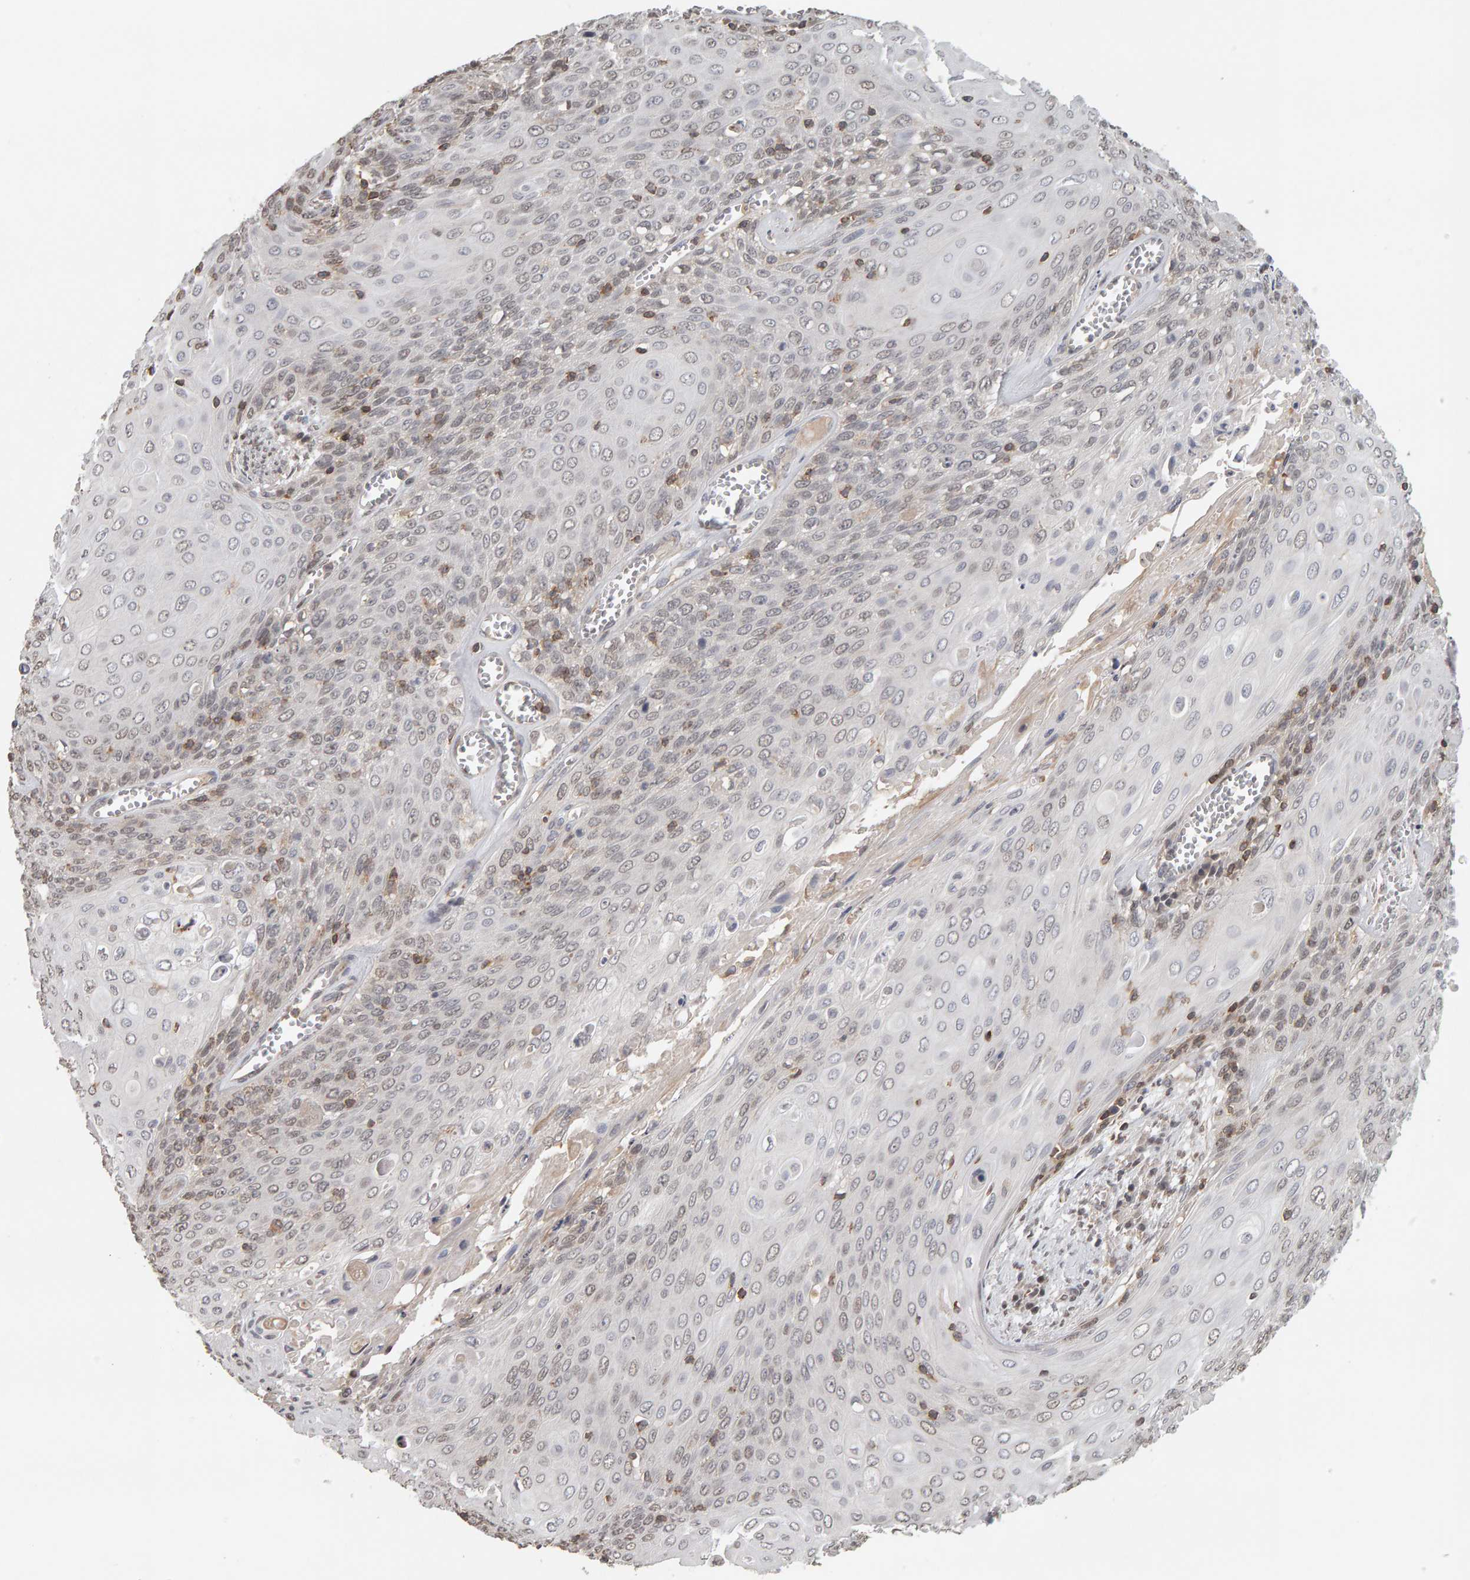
{"staining": {"intensity": "weak", "quantity": "<25%", "location": "cytoplasmic/membranous"}, "tissue": "cervical cancer", "cell_type": "Tumor cells", "image_type": "cancer", "snomed": [{"axis": "morphology", "description": "Squamous cell carcinoma, NOS"}, {"axis": "topography", "description": "Cervix"}], "caption": "This is an IHC micrograph of cervical cancer. There is no expression in tumor cells.", "gene": "TEFM", "patient": {"sex": "female", "age": 39}}